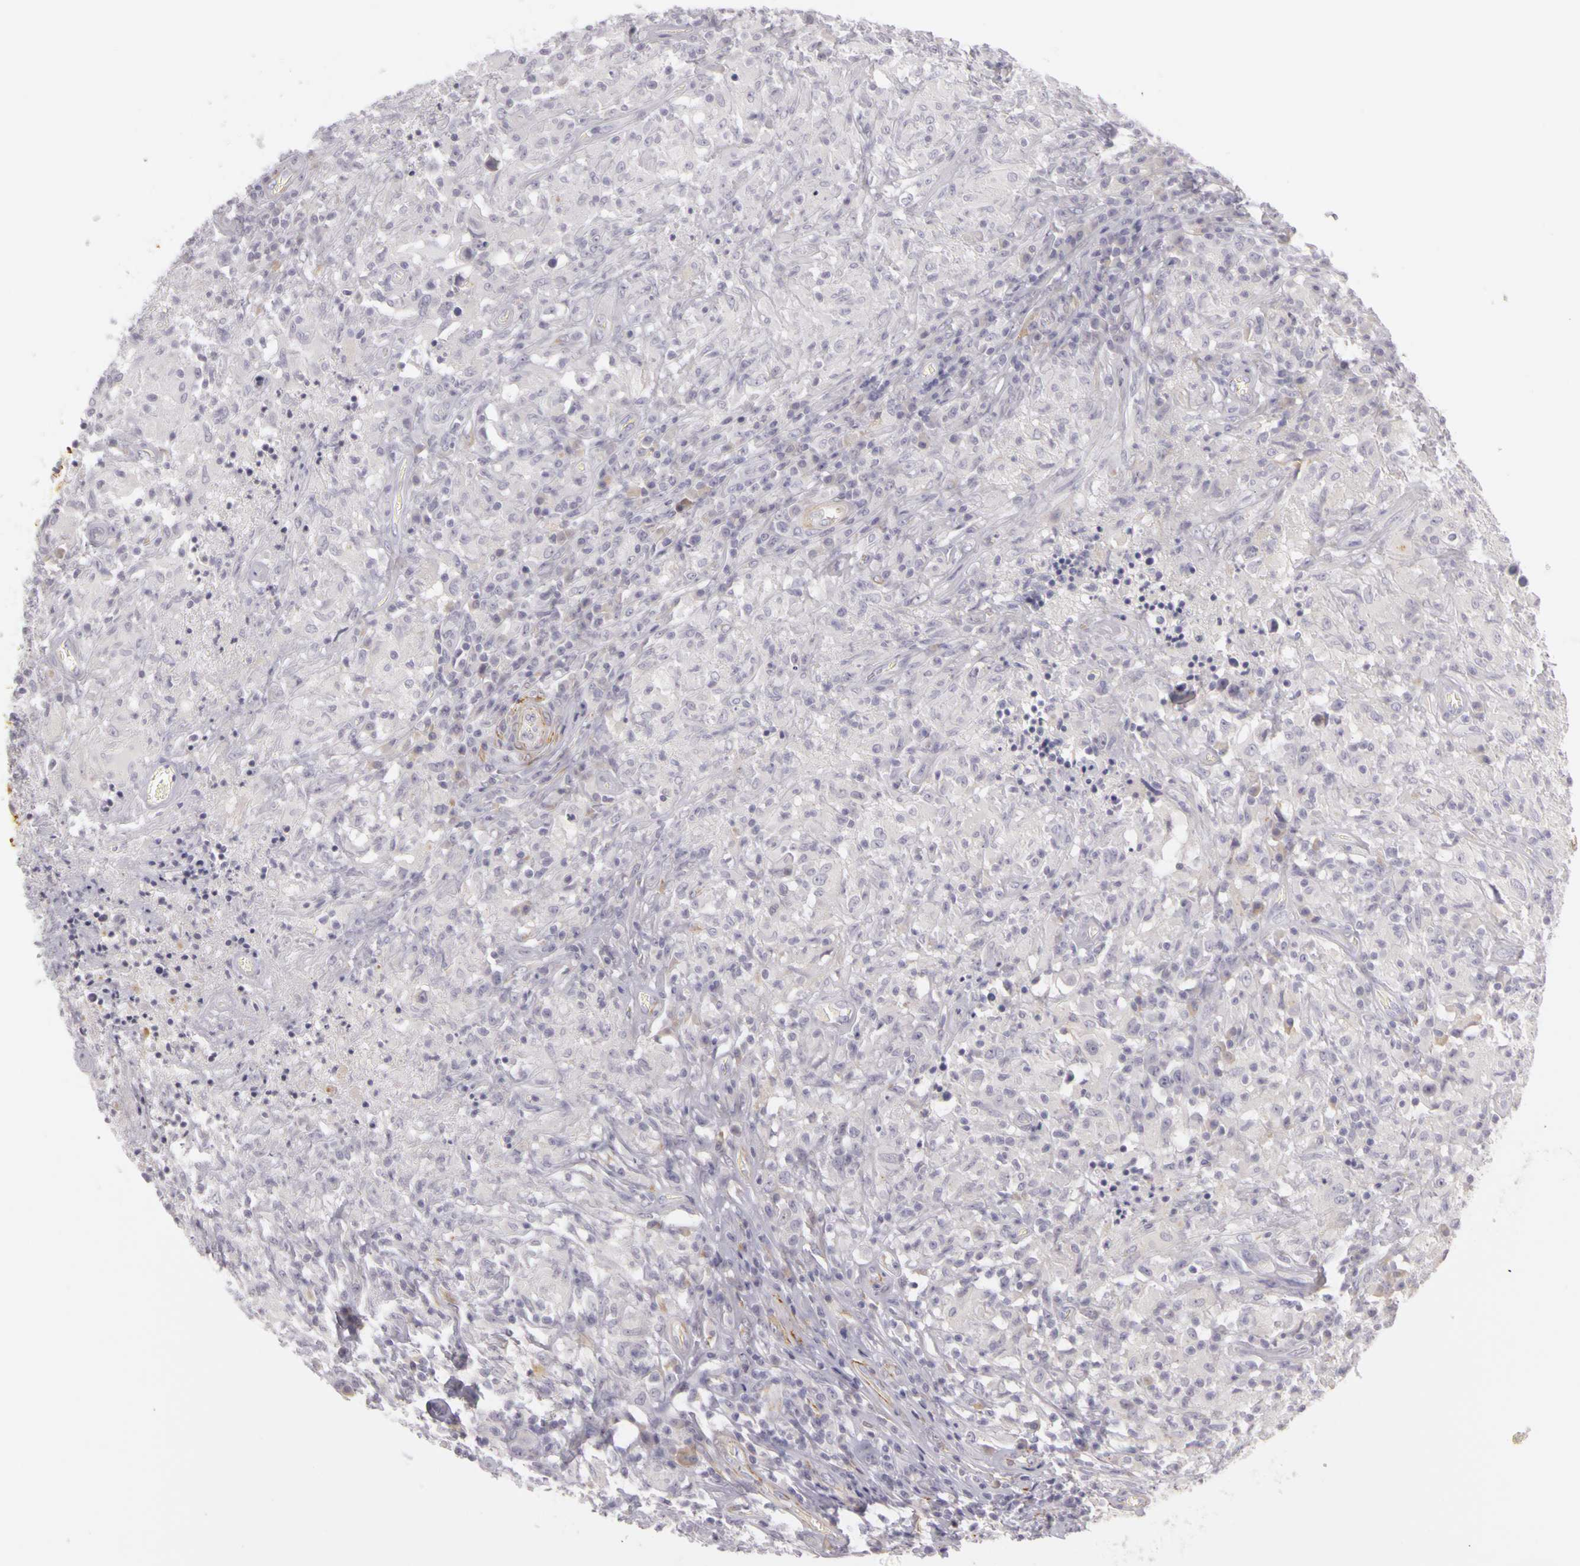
{"staining": {"intensity": "negative", "quantity": "none", "location": "none"}, "tissue": "testis cancer", "cell_type": "Tumor cells", "image_type": "cancer", "snomed": [{"axis": "morphology", "description": "Seminoma, NOS"}, {"axis": "topography", "description": "Testis"}], "caption": "IHC of human testis cancer displays no positivity in tumor cells.", "gene": "CNTN2", "patient": {"sex": "male", "age": 34}}